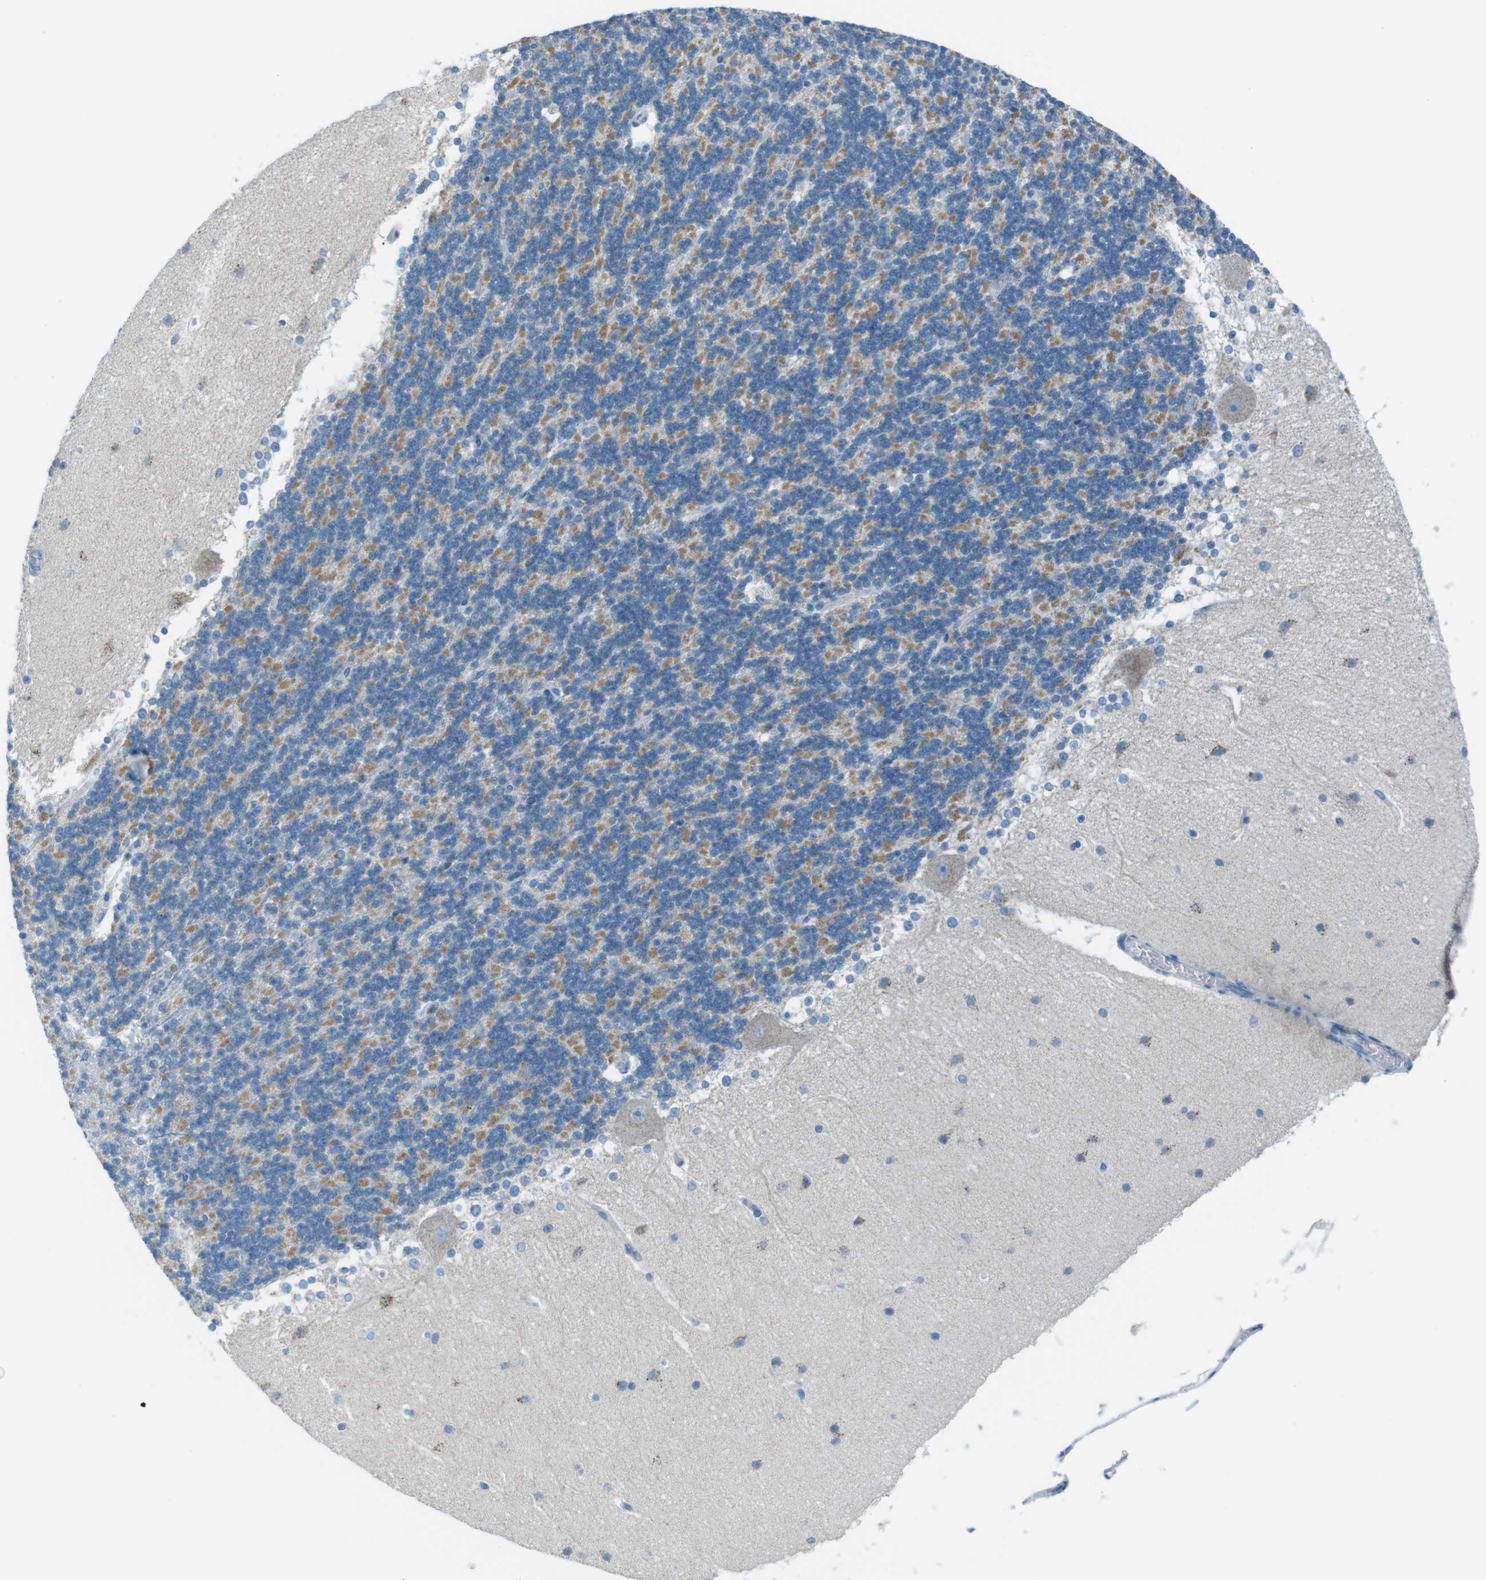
{"staining": {"intensity": "negative", "quantity": "none", "location": "none"}, "tissue": "cerebellum", "cell_type": "Cells in granular layer", "image_type": "normal", "snomed": [{"axis": "morphology", "description": "Normal tissue, NOS"}, {"axis": "topography", "description": "Cerebellum"}], "caption": "Micrograph shows no protein positivity in cells in granular layer of normal cerebellum. (Stains: DAB immunohistochemistry with hematoxylin counter stain, Microscopy: brightfield microscopy at high magnification).", "gene": "DNAJA3", "patient": {"sex": "female", "age": 19}}